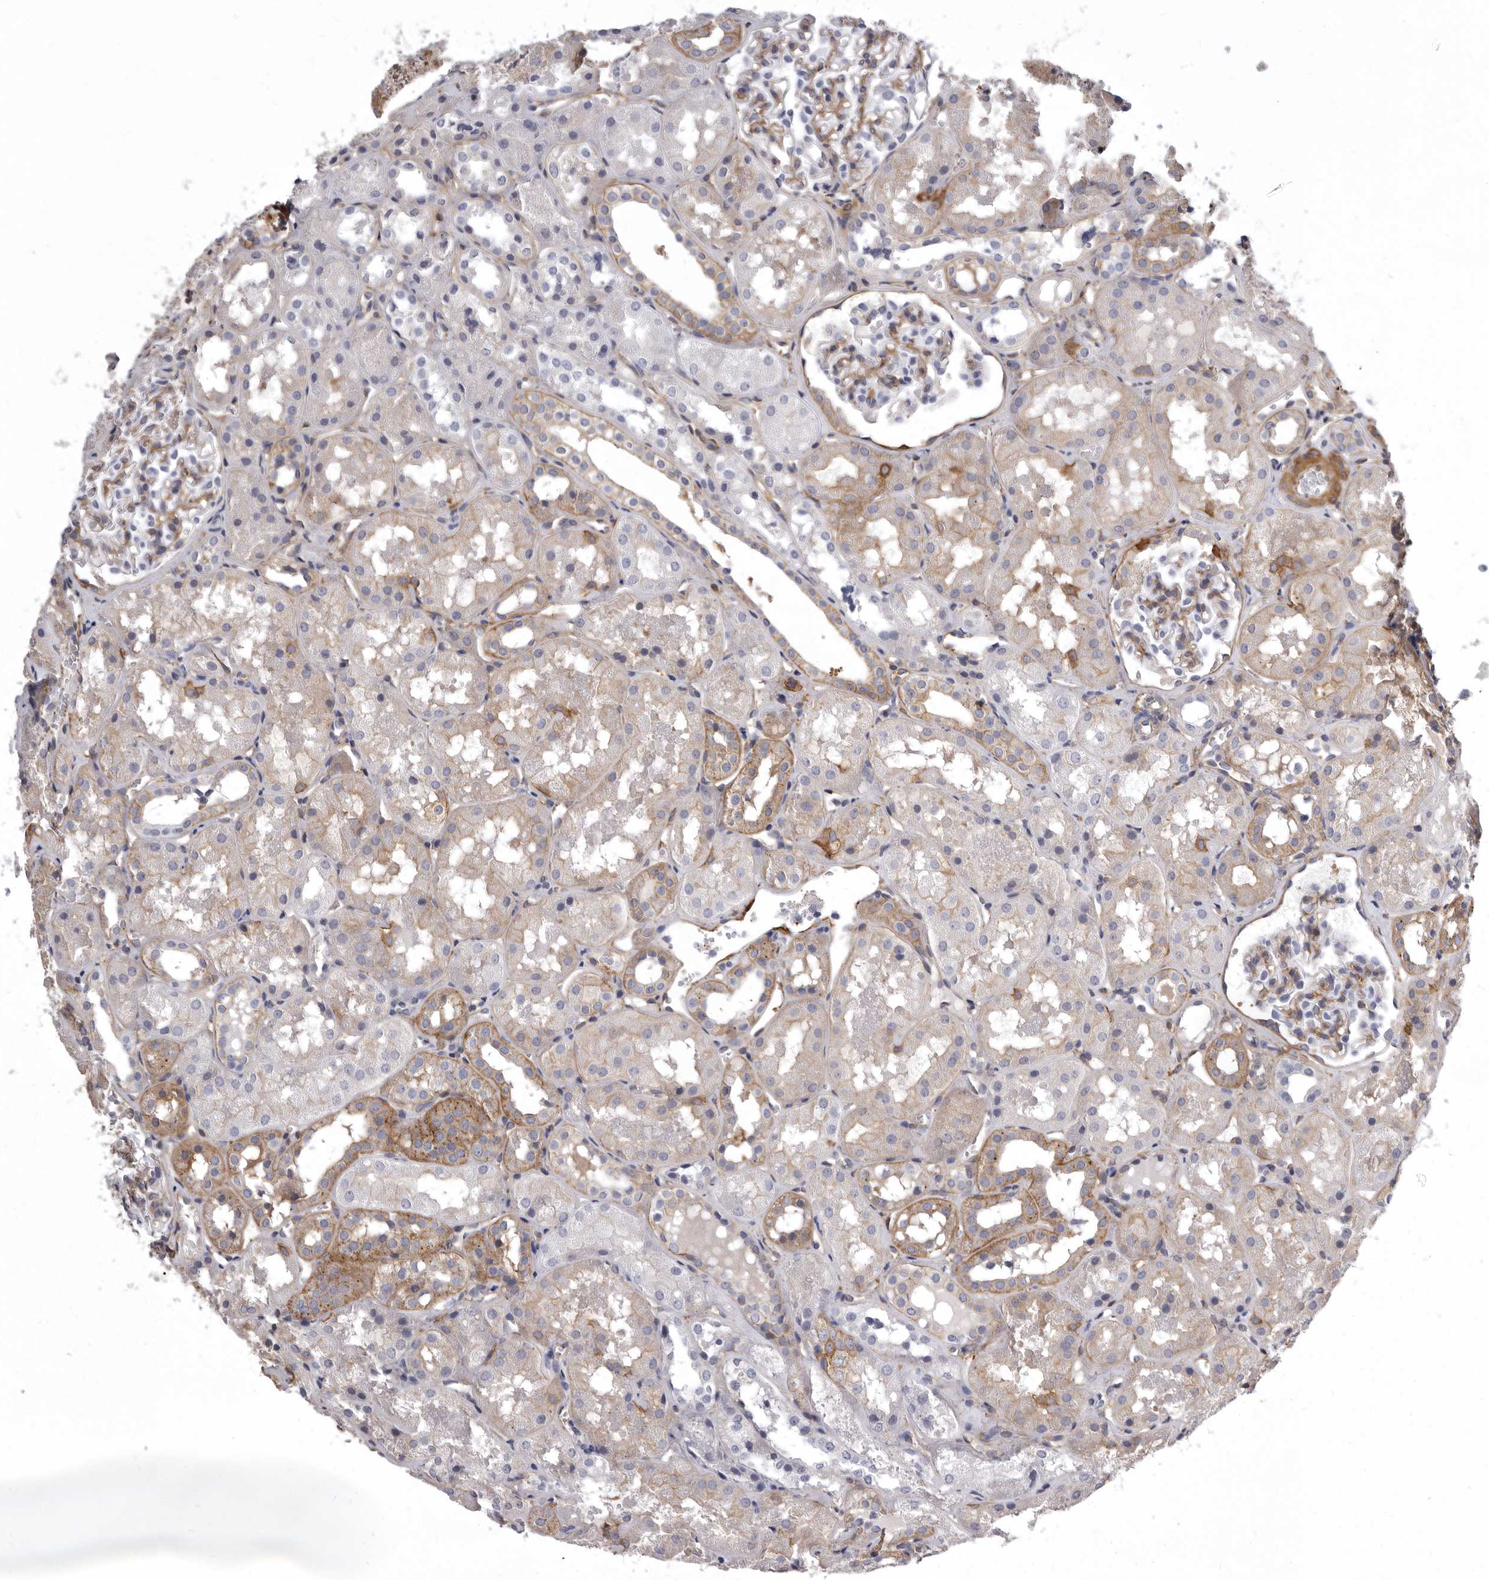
{"staining": {"intensity": "moderate", "quantity": "25%-75%", "location": "cytoplasmic/membranous"}, "tissue": "kidney", "cell_type": "Cells in glomeruli", "image_type": "normal", "snomed": [{"axis": "morphology", "description": "Normal tissue, NOS"}, {"axis": "topography", "description": "Kidney"}], "caption": "Cells in glomeruli show medium levels of moderate cytoplasmic/membranous staining in about 25%-75% of cells in unremarkable human kidney.", "gene": "ENAH", "patient": {"sex": "male", "age": 16}}